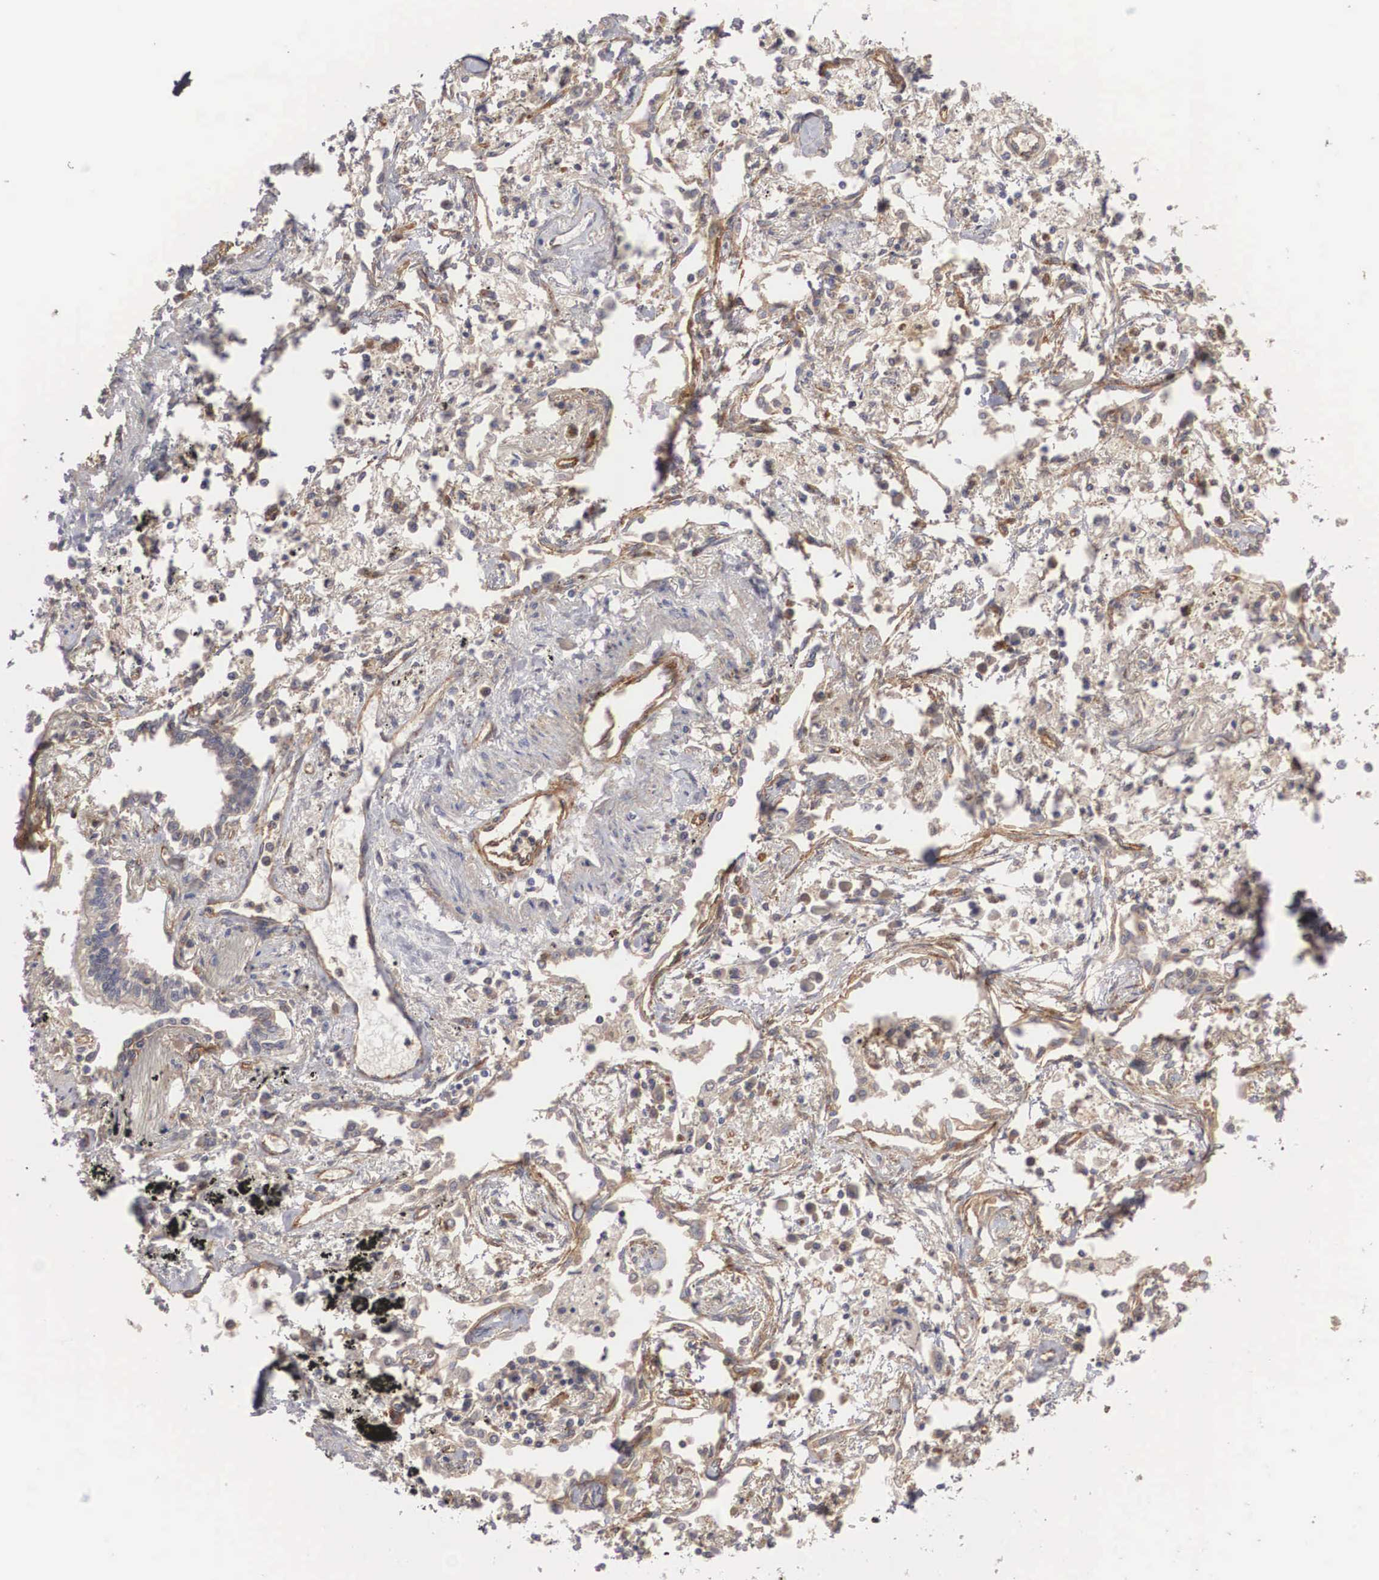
{"staining": {"intensity": "weak", "quantity": ">75%", "location": "cytoplasmic/membranous"}, "tissue": "lung cancer", "cell_type": "Tumor cells", "image_type": "cancer", "snomed": [{"axis": "morphology", "description": "Adenocarcinoma, NOS"}, {"axis": "topography", "description": "Lung"}], "caption": "Adenocarcinoma (lung) was stained to show a protein in brown. There is low levels of weak cytoplasmic/membranous staining in approximately >75% of tumor cells. (IHC, brightfield microscopy, high magnification).", "gene": "ARMCX4", "patient": {"sex": "male", "age": 60}}